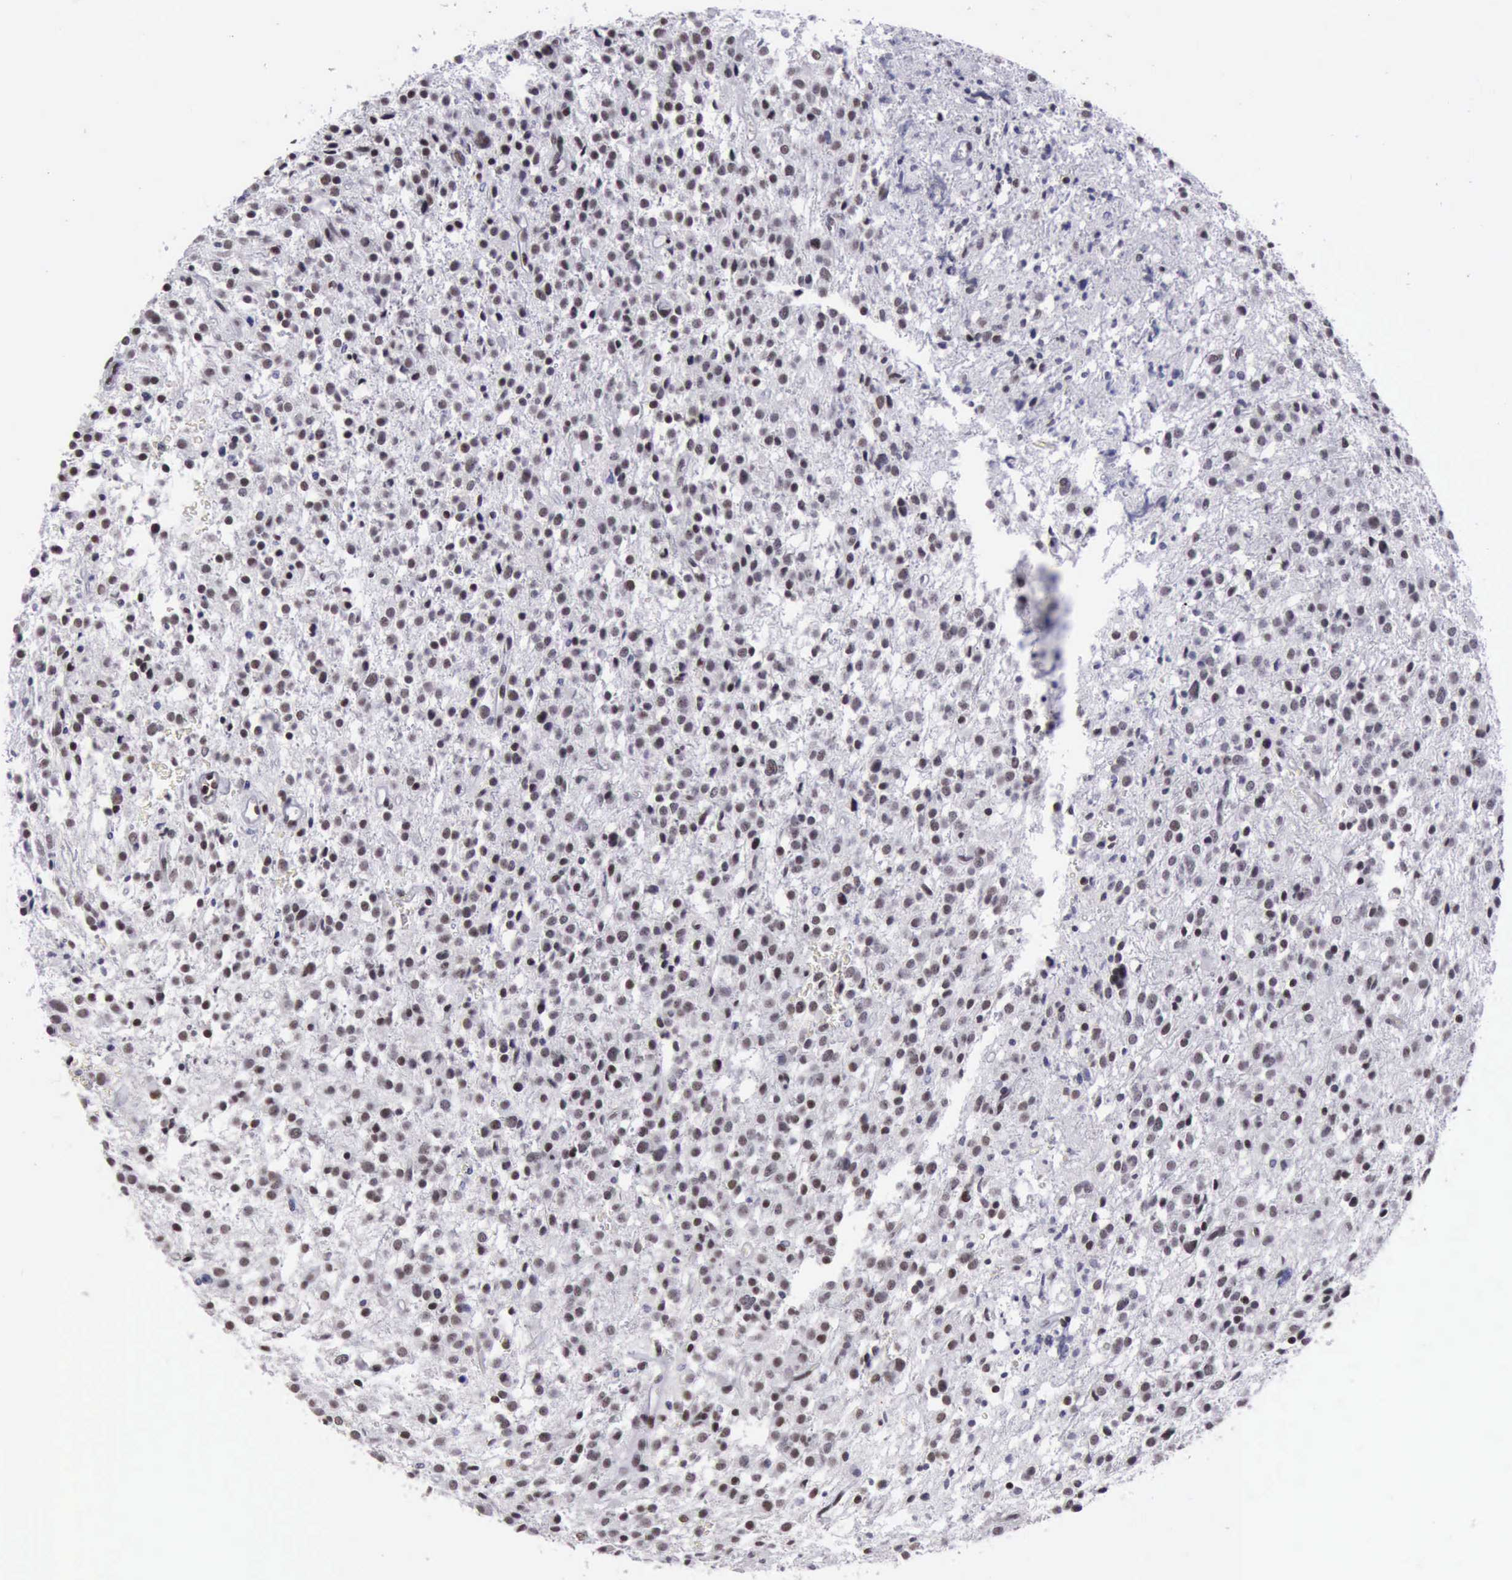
{"staining": {"intensity": "weak", "quantity": "25%-75%", "location": "nuclear"}, "tissue": "glioma", "cell_type": "Tumor cells", "image_type": "cancer", "snomed": [{"axis": "morphology", "description": "Glioma, malignant, Low grade"}, {"axis": "topography", "description": "Brain"}], "caption": "Protein expression analysis of glioma shows weak nuclear staining in approximately 25%-75% of tumor cells. The staining was performed using DAB (3,3'-diaminobenzidine), with brown indicating positive protein expression. Nuclei are stained blue with hematoxylin.", "gene": "YY1", "patient": {"sex": "female", "age": 36}}